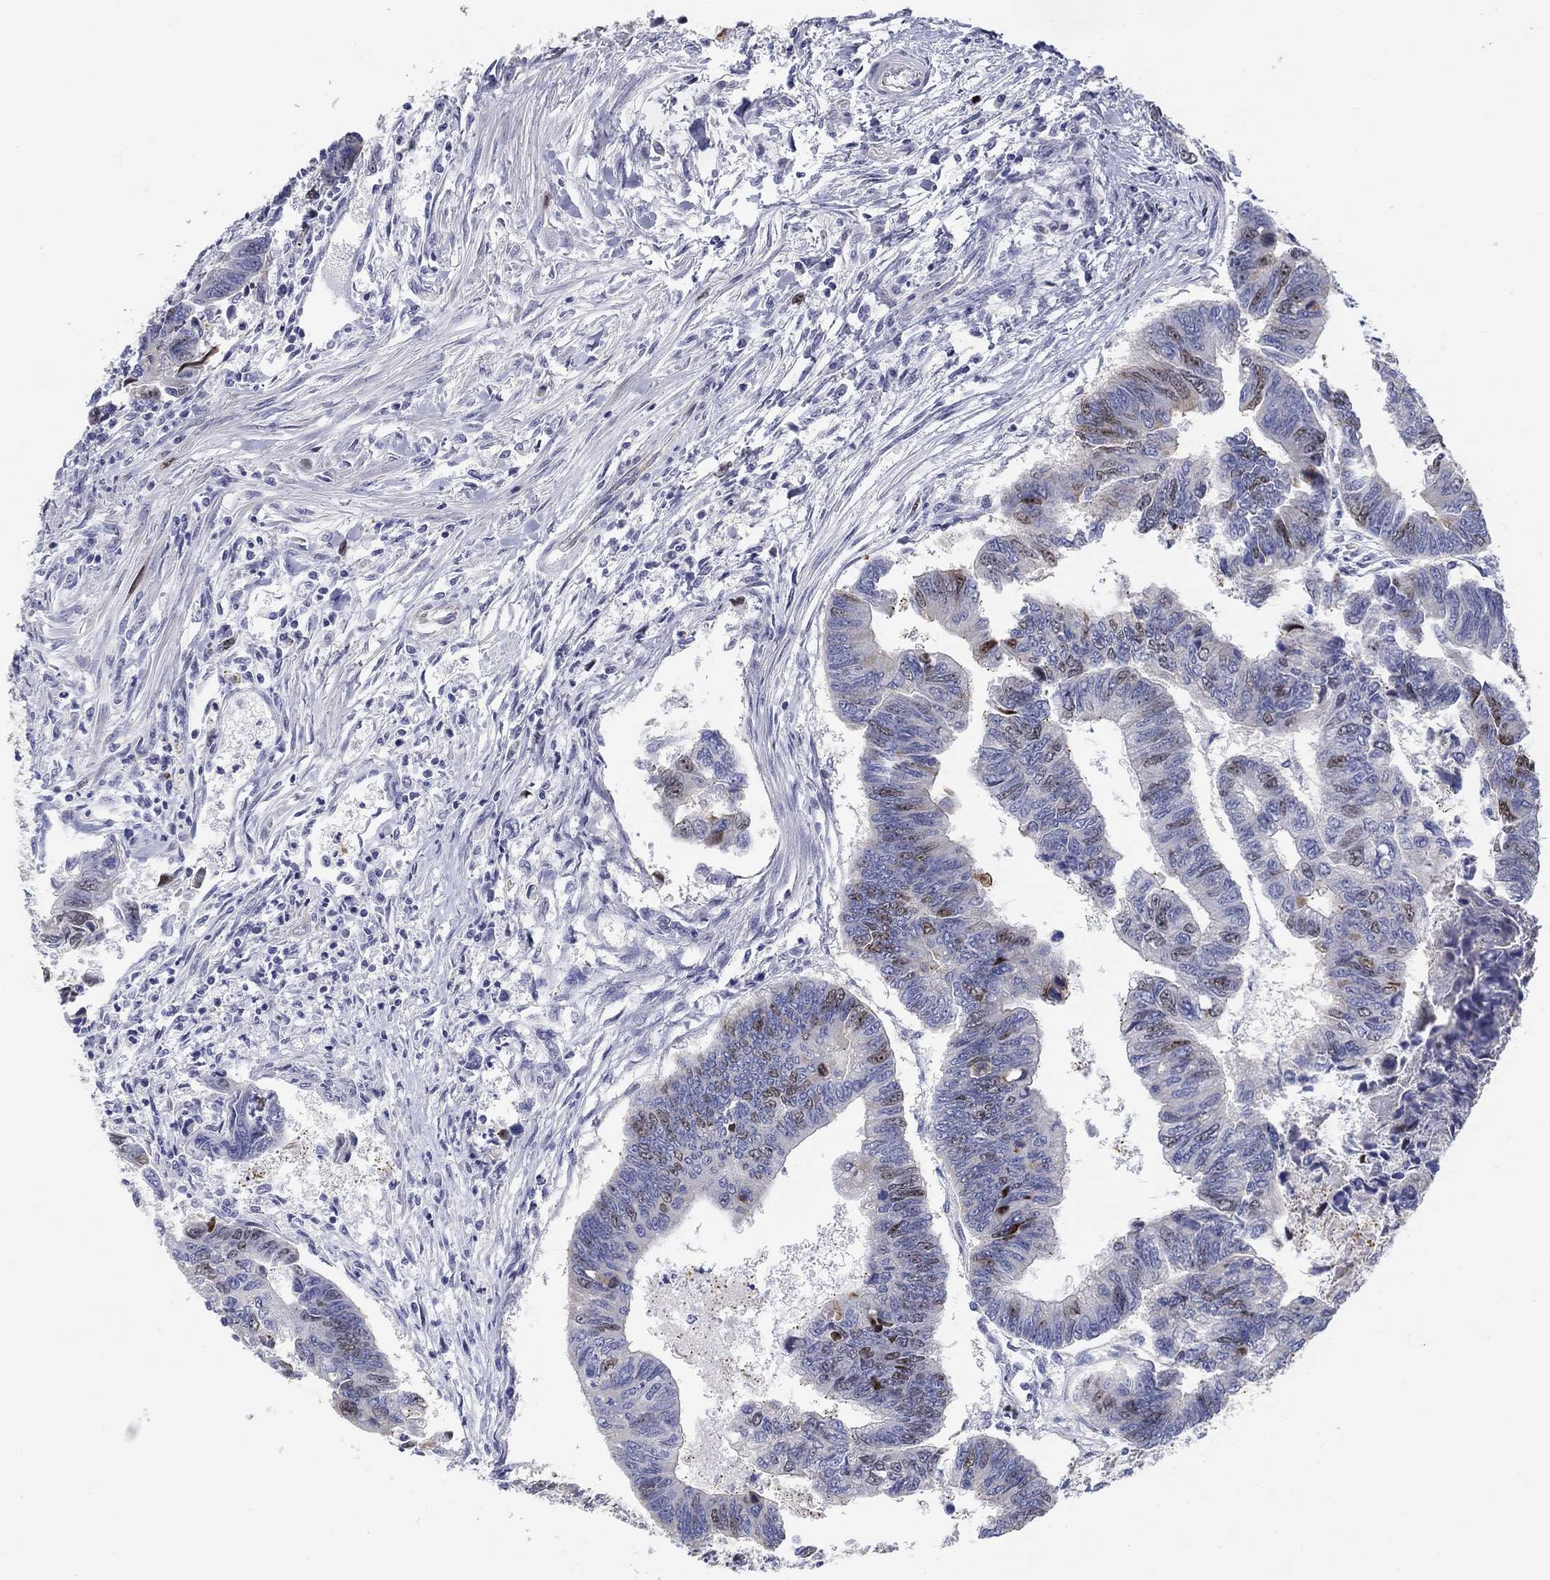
{"staining": {"intensity": "weak", "quantity": "25%-75%", "location": "nuclear"}, "tissue": "colorectal cancer", "cell_type": "Tumor cells", "image_type": "cancer", "snomed": [{"axis": "morphology", "description": "Adenocarcinoma, NOS"}, {"axis": "topography", "description": "Colon"}], "caption": "Immunohistochemical staining of colorectal adenocarcinoma shows low levels of weak nuclear expression in approximately 25%-75% of tumor cells.", "gene": "PRC1", "patient": {"sex": "female", "age": 65}}